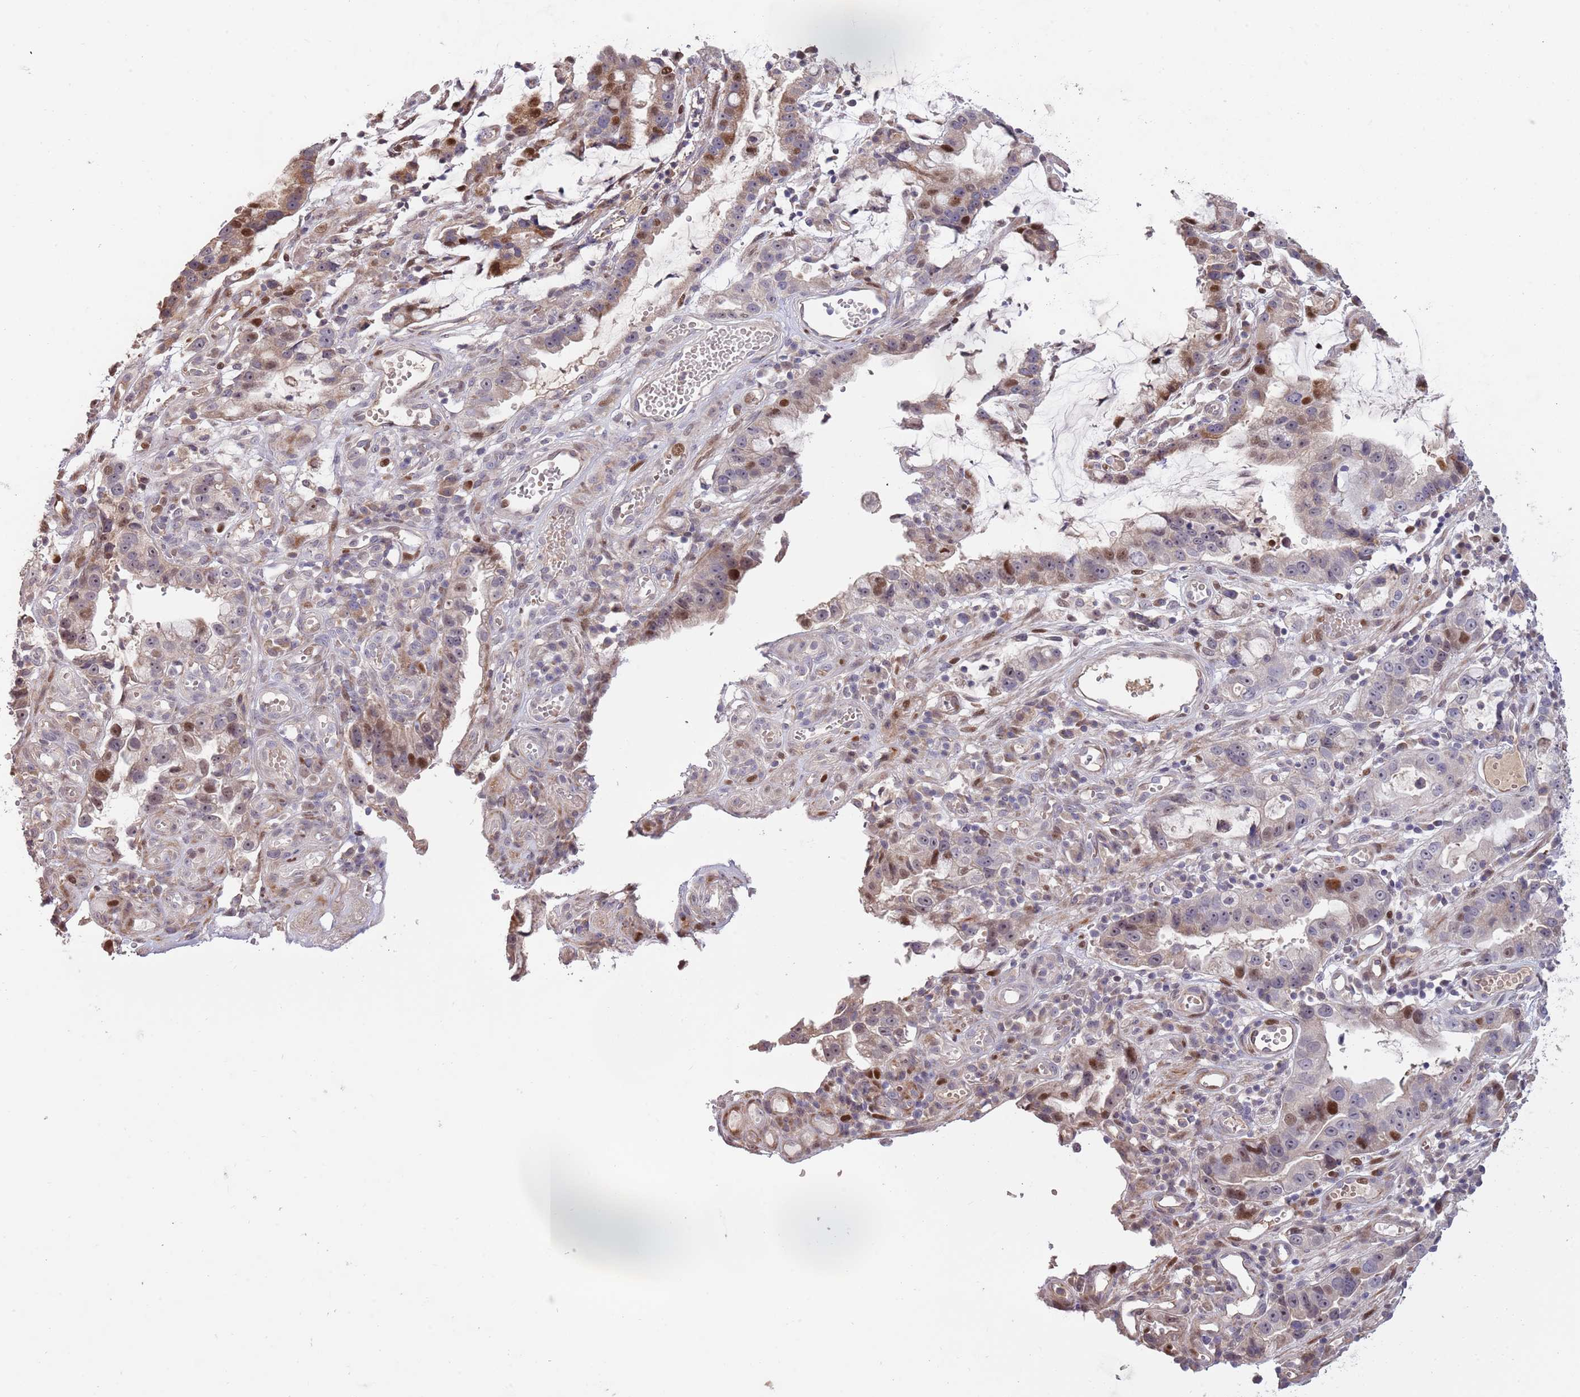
{"staining": {"intensity": "moderate", "quantity": "<25%", "location": "nuclear"}, "tissue": "stomach cancer", "cell_type": "Tumor cells", "image_type": "cancer", "snomed": [{"axis": "morphology", "description": "Adenocarcinoma, NOS"}, {"axis": "topography", "description": "Stomach"}], "caption": "A micrograph of stomach cancer (adenocarcinoma) stained for a protein exhibits moderate nuclear brown staining in tumor cells. (IHC, brightfield microscopy, high magnification).", "gene": "SYNDIG1L", "patient": {"sex": "male", "age": 55}}